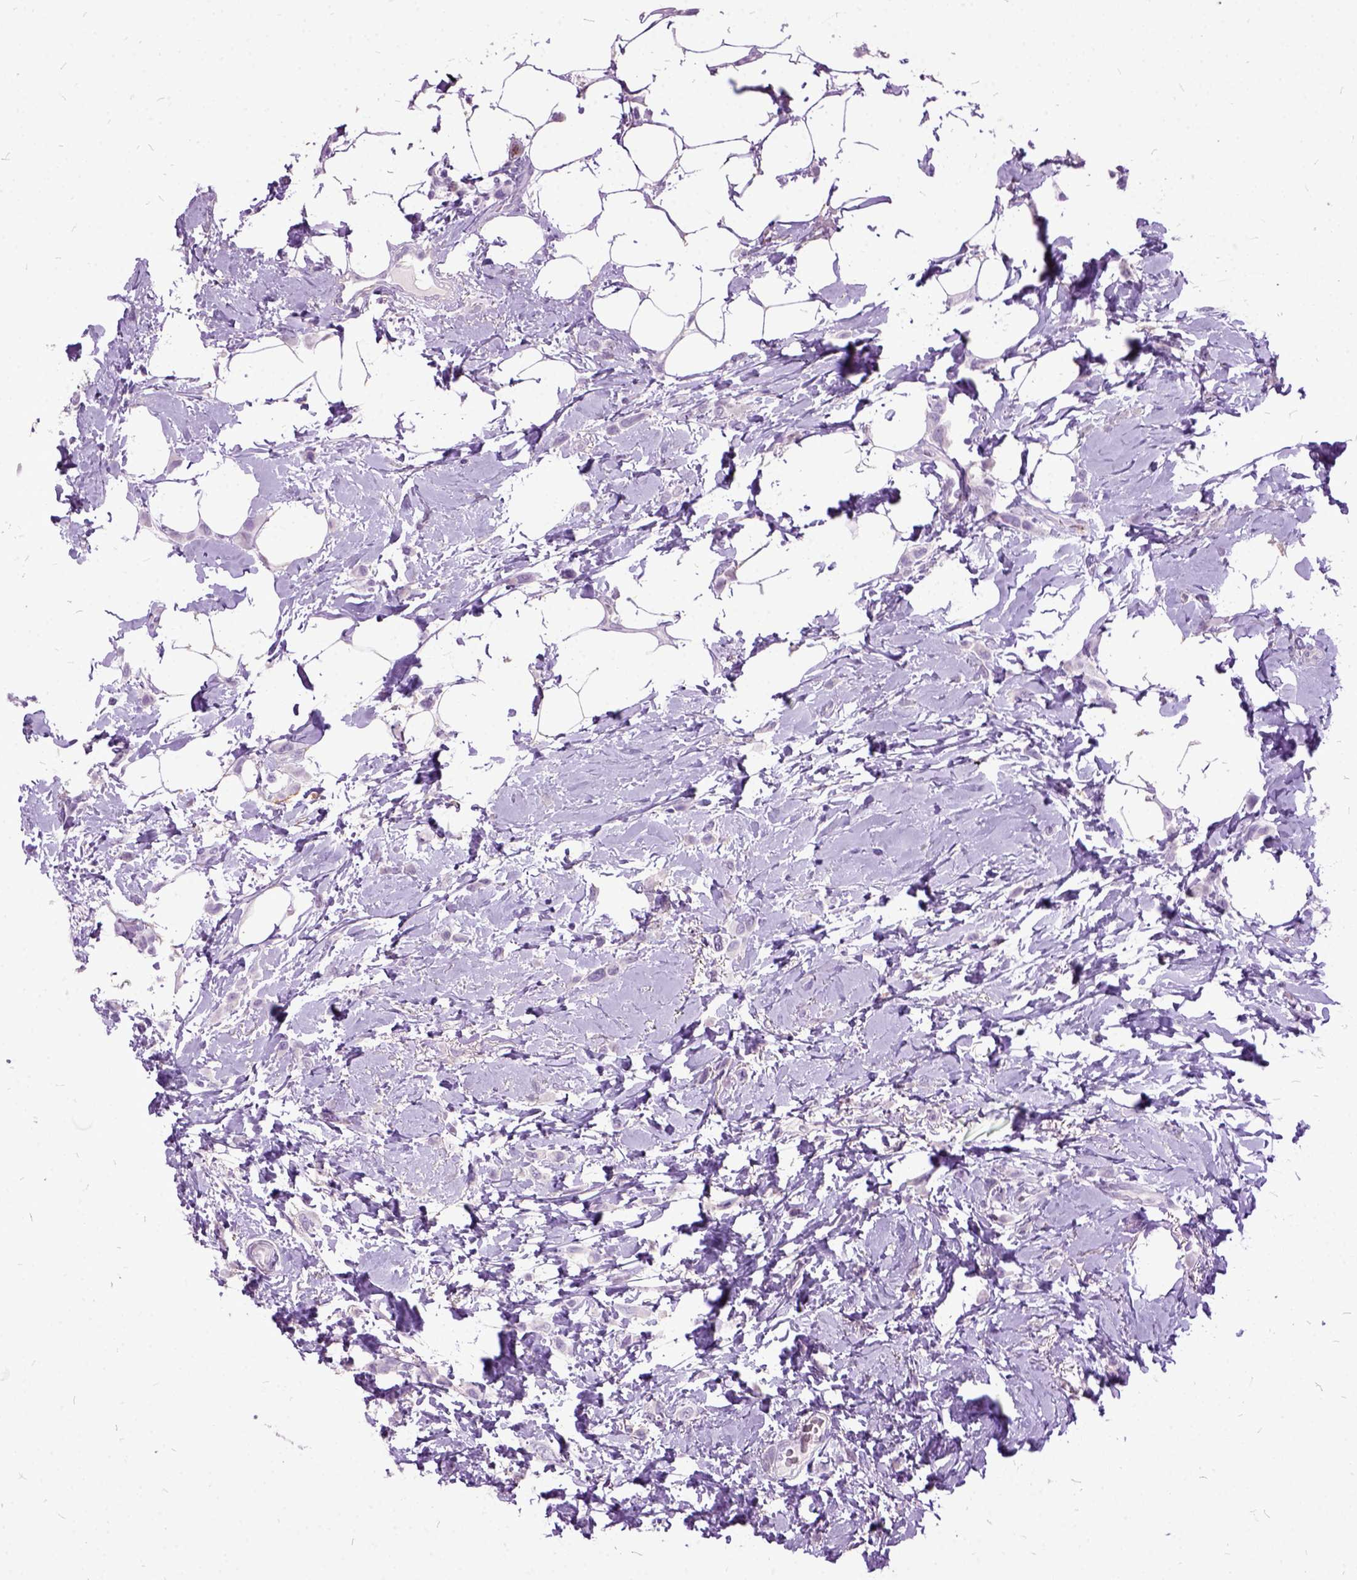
{"staining": {"intensity": "negative", "quantity": "none", "location": "none"}, "tissue": "breast cancer", "cell_type": "Tumor cells", "image_type": "cancer", "snomed": [{"axis": "morphology", "description": "Lobular carcinoma"}, {"axis": "topography", "description": "Breast"}], "caption": "Tumor cells show no significant expression in breast cancer (lobular carcinoma).", "gene": "MME", "patient": {"sex": "female", "age": 66}}